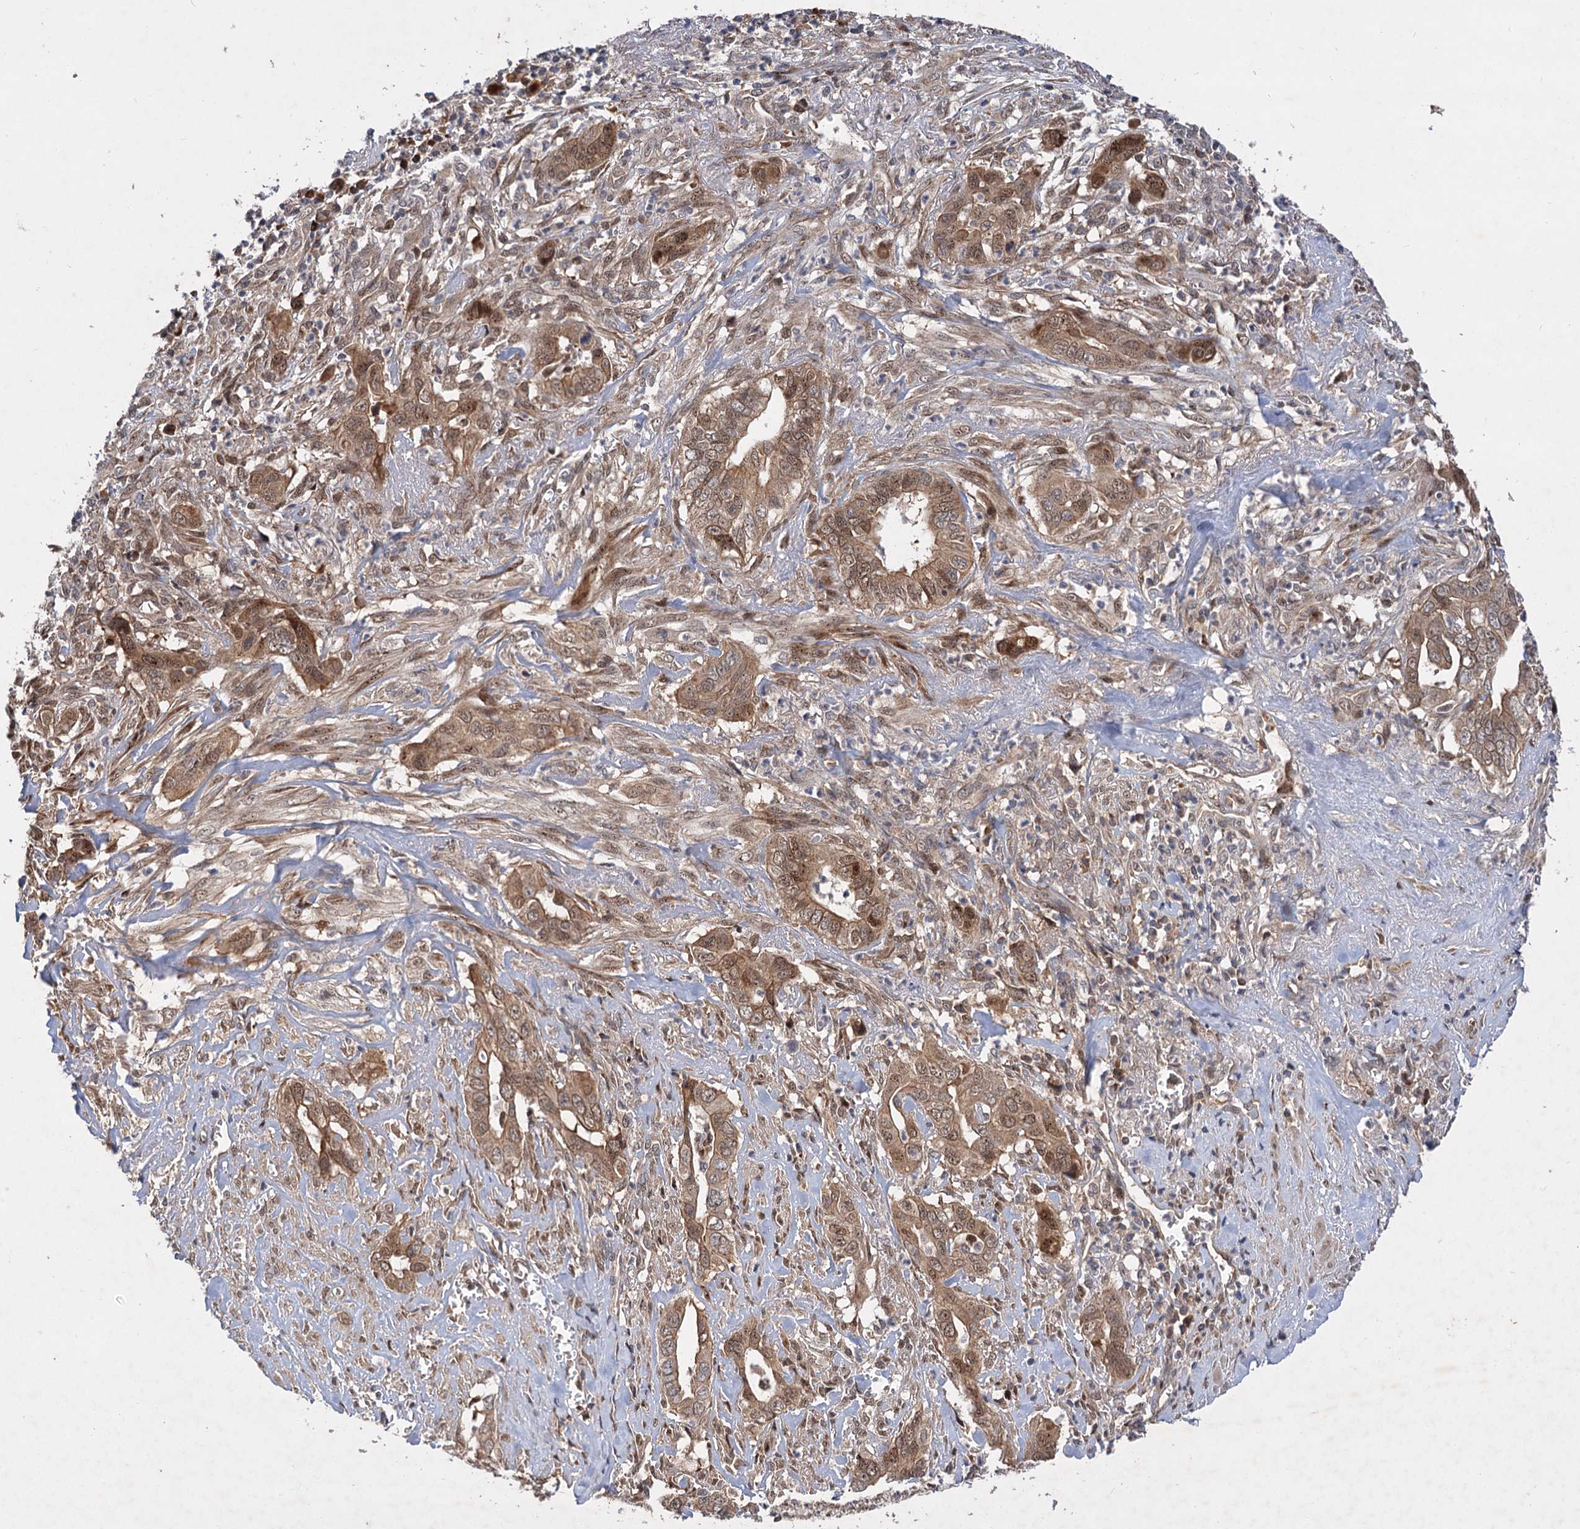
{"staining": {"intensity": "moderate", "quantity": ">75%", "location": "cytoplasmic/membranous,nuclear"}, "tissue": "liver cancer", "cell_type": "Tumor cells", "image_type": "cancer", "snomed": [{"axis": "morphology", "description": "Cholangiocarcinoma"}, {"axis": "topography", "description": "Liver"}], "caption": "Human liver cholangiocarcinoma stained with a brown dye exhibits moderate cytoplasmic/membranous and nuclear positive positivity in approximately >75% of tumor cells.", "gene": "FBXW8", "patient": {"sex": "female", "age": 79}}